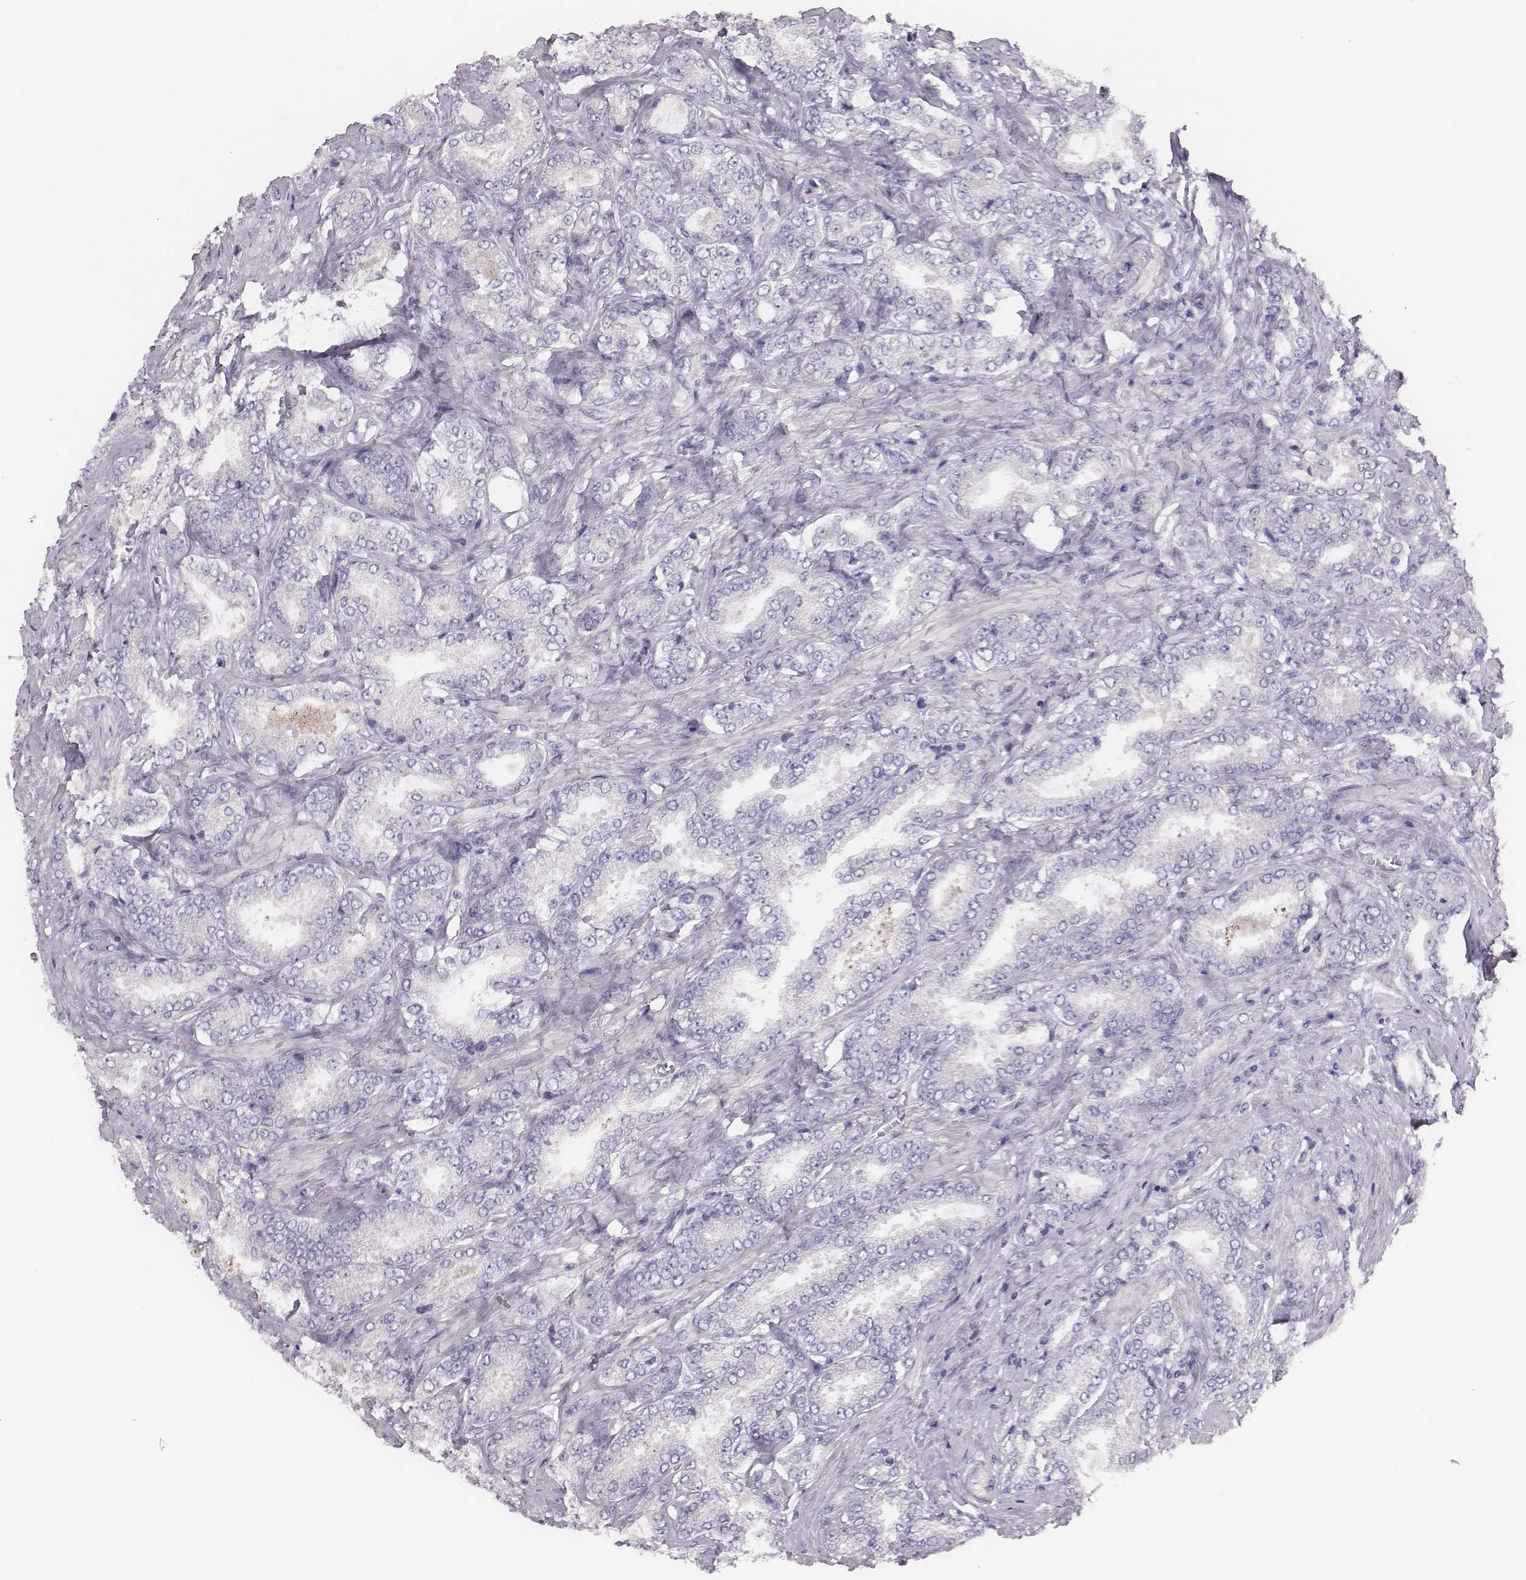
{"staining": {"intensity": "negative", "quantity": "none", "location": "none"}, "tissue": "prostate cancer", "cell_type": "Tumor cells", "image_type": "cancer", "snomed": [{"axis": "morphology", "description": "Adenocarcinoma, NOS"}, {"axis": "topography", "description": "Prostate"}], "caption": "Photomicrograph shows no significant protein staining in tumor cells of prostate adenocarcinoma. The staining is performed using DAB (3,3'-diaminobenzidine) brown chromogen with nuclei counter-stained in using hematoxylin.", "gene": "ADGRF4", "patient": {"sex": "male", "age": 64}}